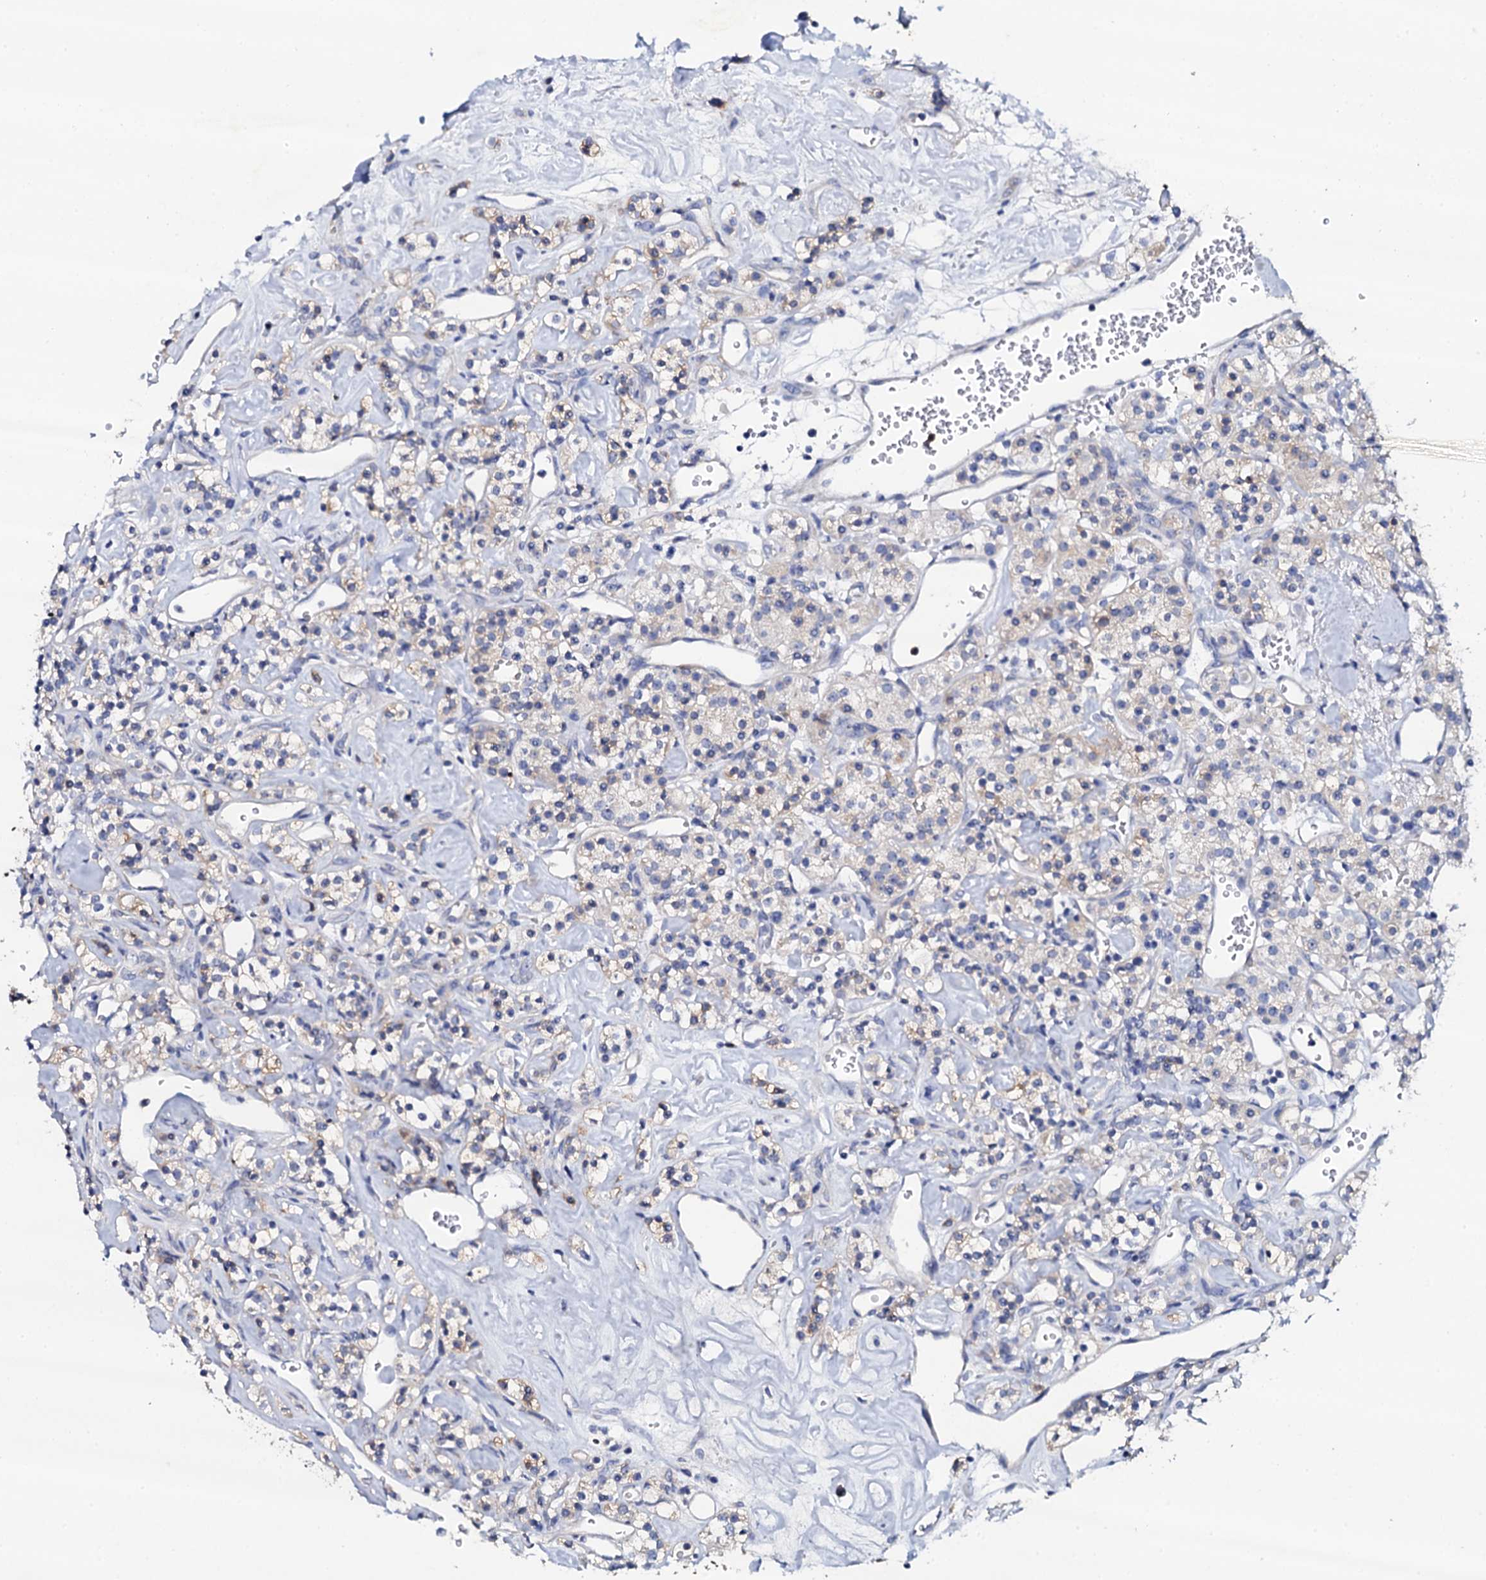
{"staining": {"intensity": "negative", "quantity": "none", "location": "none"}, "tissue": "renal cancer", "cell_type": "Tumor cells", "image_type": "cancer", "snomed": [{"axis": "morphology", "description": "Adenocarcinoma, NOS"}, {"axis": "topography", "description": "Kidney"}], "caption": "DAB (3,3'-diaminobenzidine) immunohistochemical staining of human renal cancer displays no significant expression in tumor cells.", "gene": "NAA16", "patient": {"sex": "male", "age": 77}}